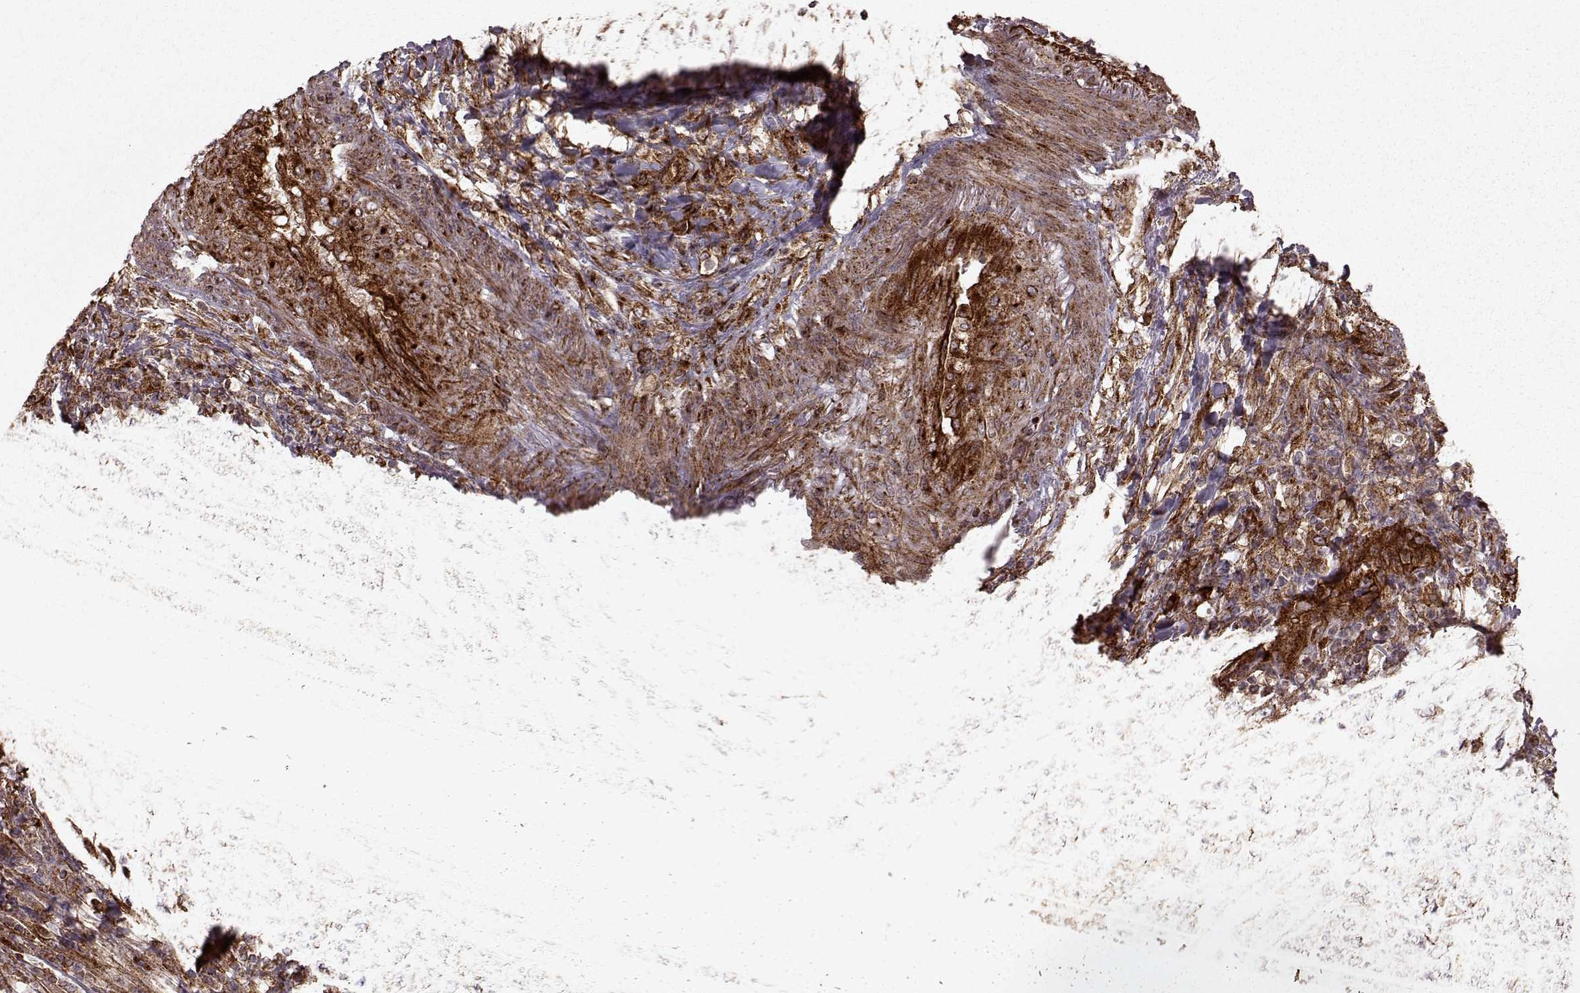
{"staining": {"intensity": "strong", "quantity": "<25%", "location": "cytoplasmic/membranous"}, "tissue": "head and neck cancer", "cell_type": "Tumor cells", "image_type": "cancer", "snomed": [{"axis": "morphology", "description": "Squamous cell carcinoma, NOS"}, {"axis": "topography", "description": "Head-Neck"}], "caption": "IHC micrograph of human head and neck cancer stained for a protein (brown), which demonstrates medium levels of strong cytoplasmic/membranous staining in approximately <25% of tumor cells.", "gene": "FXN", "patient": {"sex": "male", "age": 69}}